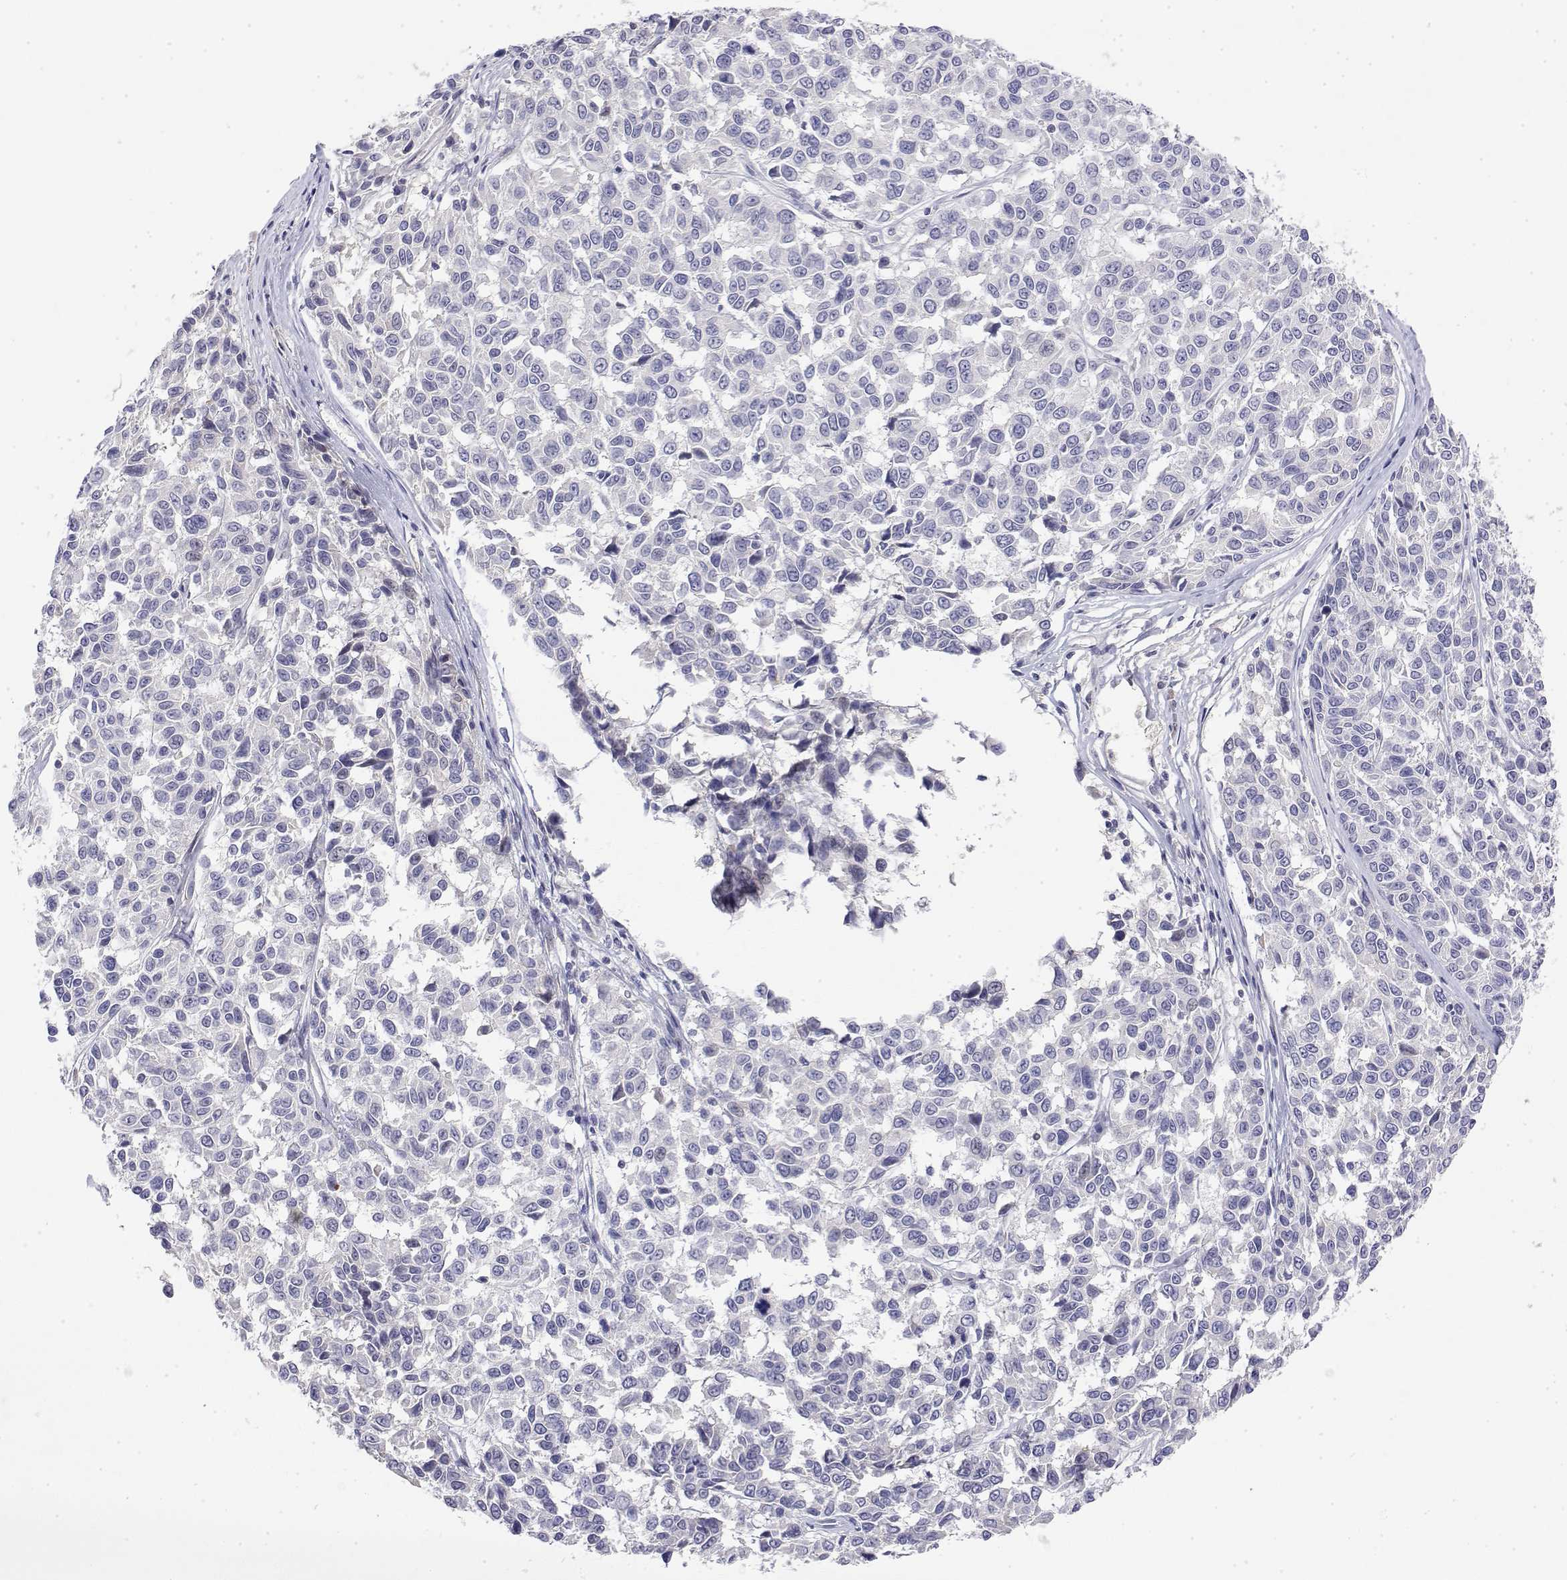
{"staining": {"intensity": "negative", "quantity": "none", "location": "none"}, "tissue": "melanoma", "cell_type": "Tumor cells", "image_type": "cancer", "snomed": [{"axis": "morphology", "description": "Malignant melanoma, NOS"}, {"axis": "topography", "description": "Skin"}], "caption": "A high-resolution micrograph shows immunohistochemistry (IHC) staining of melanoma, which shows no significant expression in tumor cells. (Stains: DAB (3,3'-diaminobenzidine) IHC with hematoxylin counter stain, Microscopy: brightfield microscopy at high magnification).", "gene": "GGACT", "patient": {"sex": "female", "age": 66}}